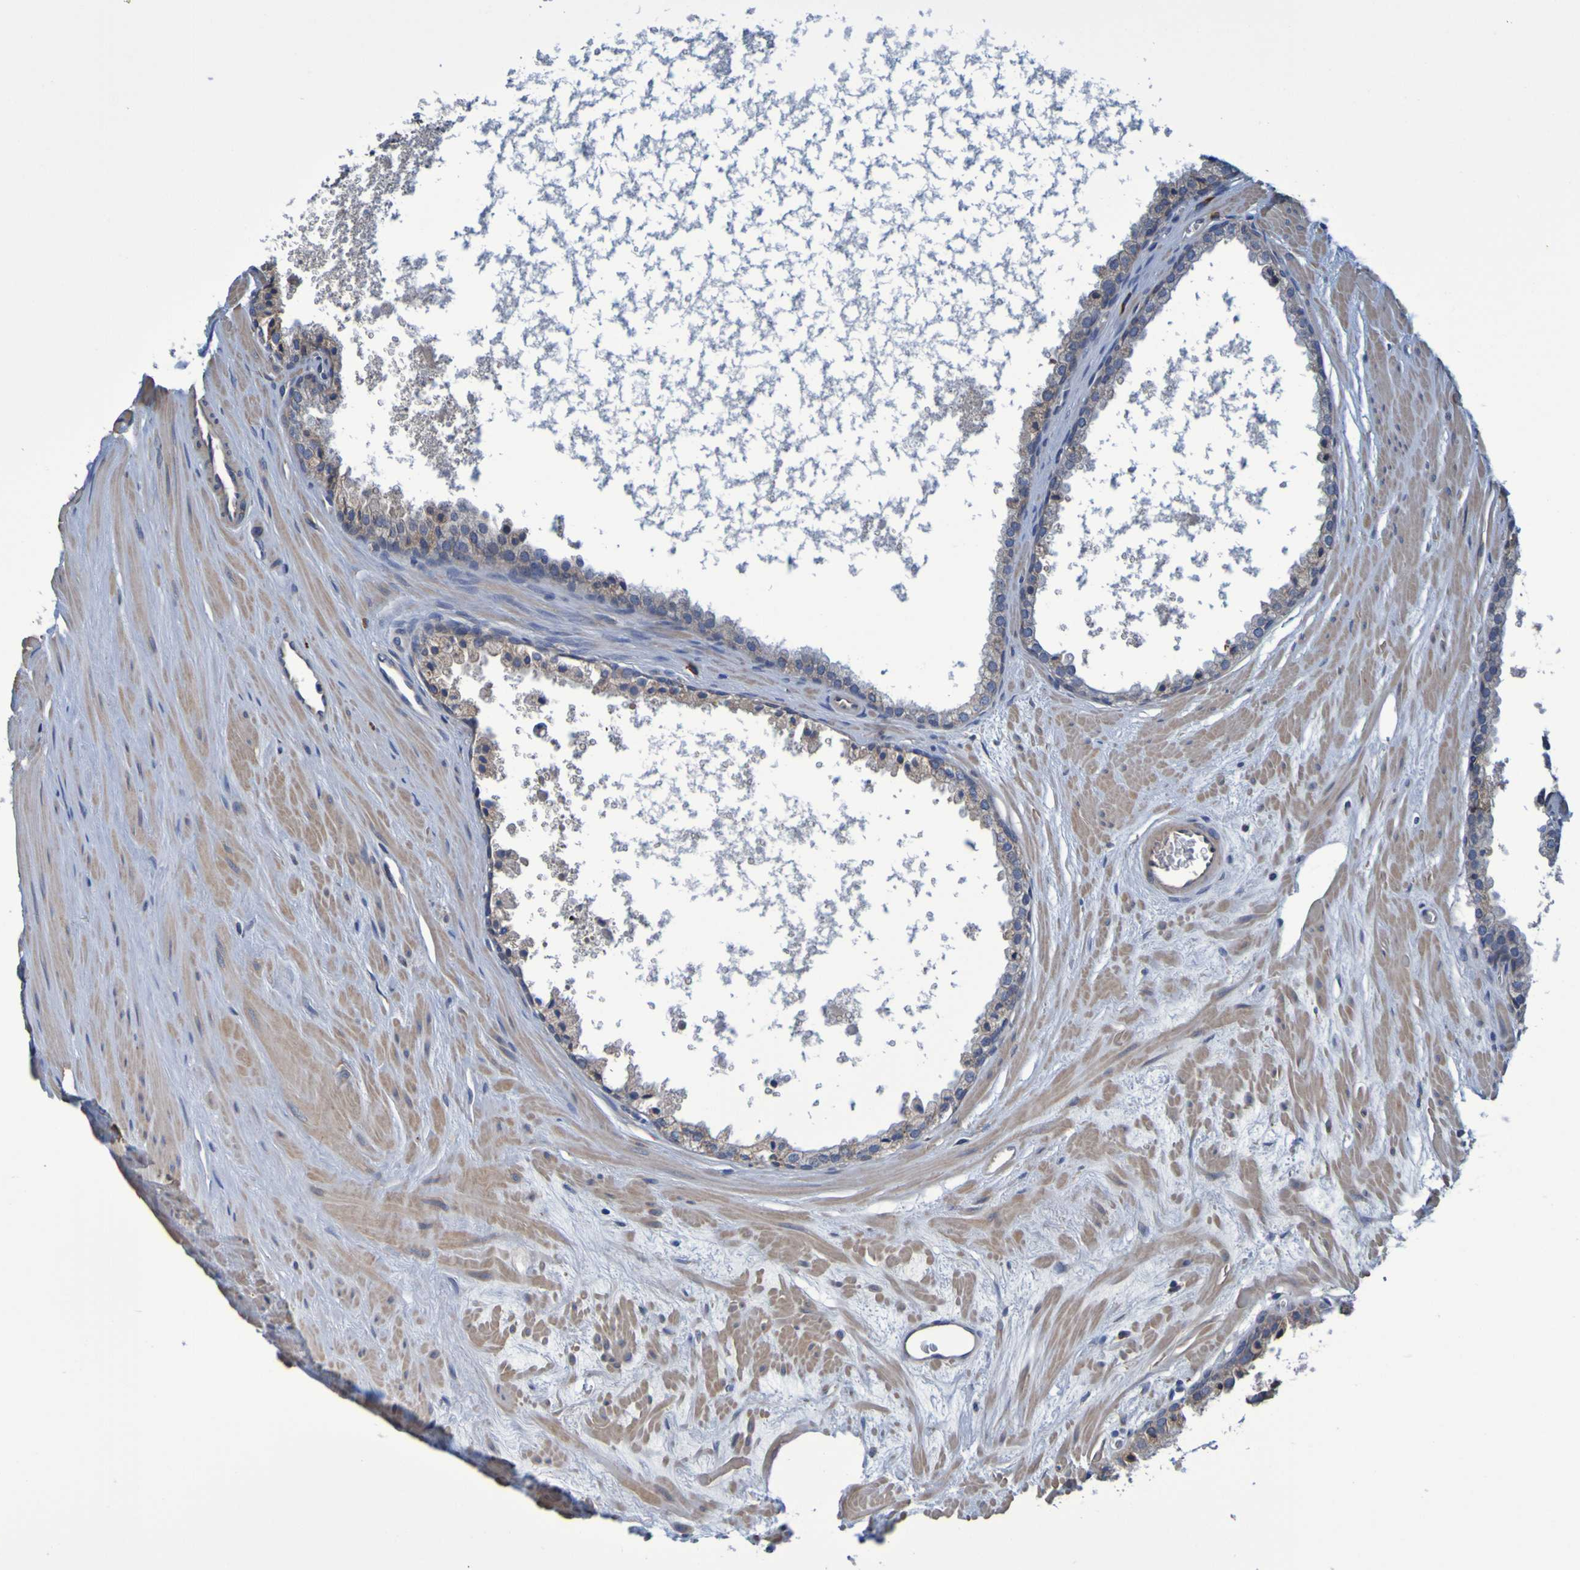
{"staining": {"intensity": "weak", "quantity": ">75%", "location": "cytoplasmic/membranous"}, "tissue": "prostate cancer", "cell_type": "Tumor cells", "image_type": "cancer", "snomed": [{"axis": "morphology", "description": "Adenocarcinoma, High grade"}, {"axis": "topography", "description": "Prostate"}], "caption": "DAB (3,3'-diaminobenzidine) immunohistochemical staining of human prostate high-grade adenocarcinoma shows weak cytoplasmic/membranous protein staining in approximately >75% of tumor cells. The staining was performed using DAB (3,3'-diaminobenzidine) to visualize the protein expression in brown, while the nuclei were stained in blue with hematoxylin (Magnification: 20x).", "gene": "CLDN18", "patient": {"sex": "male", "age": 65}}